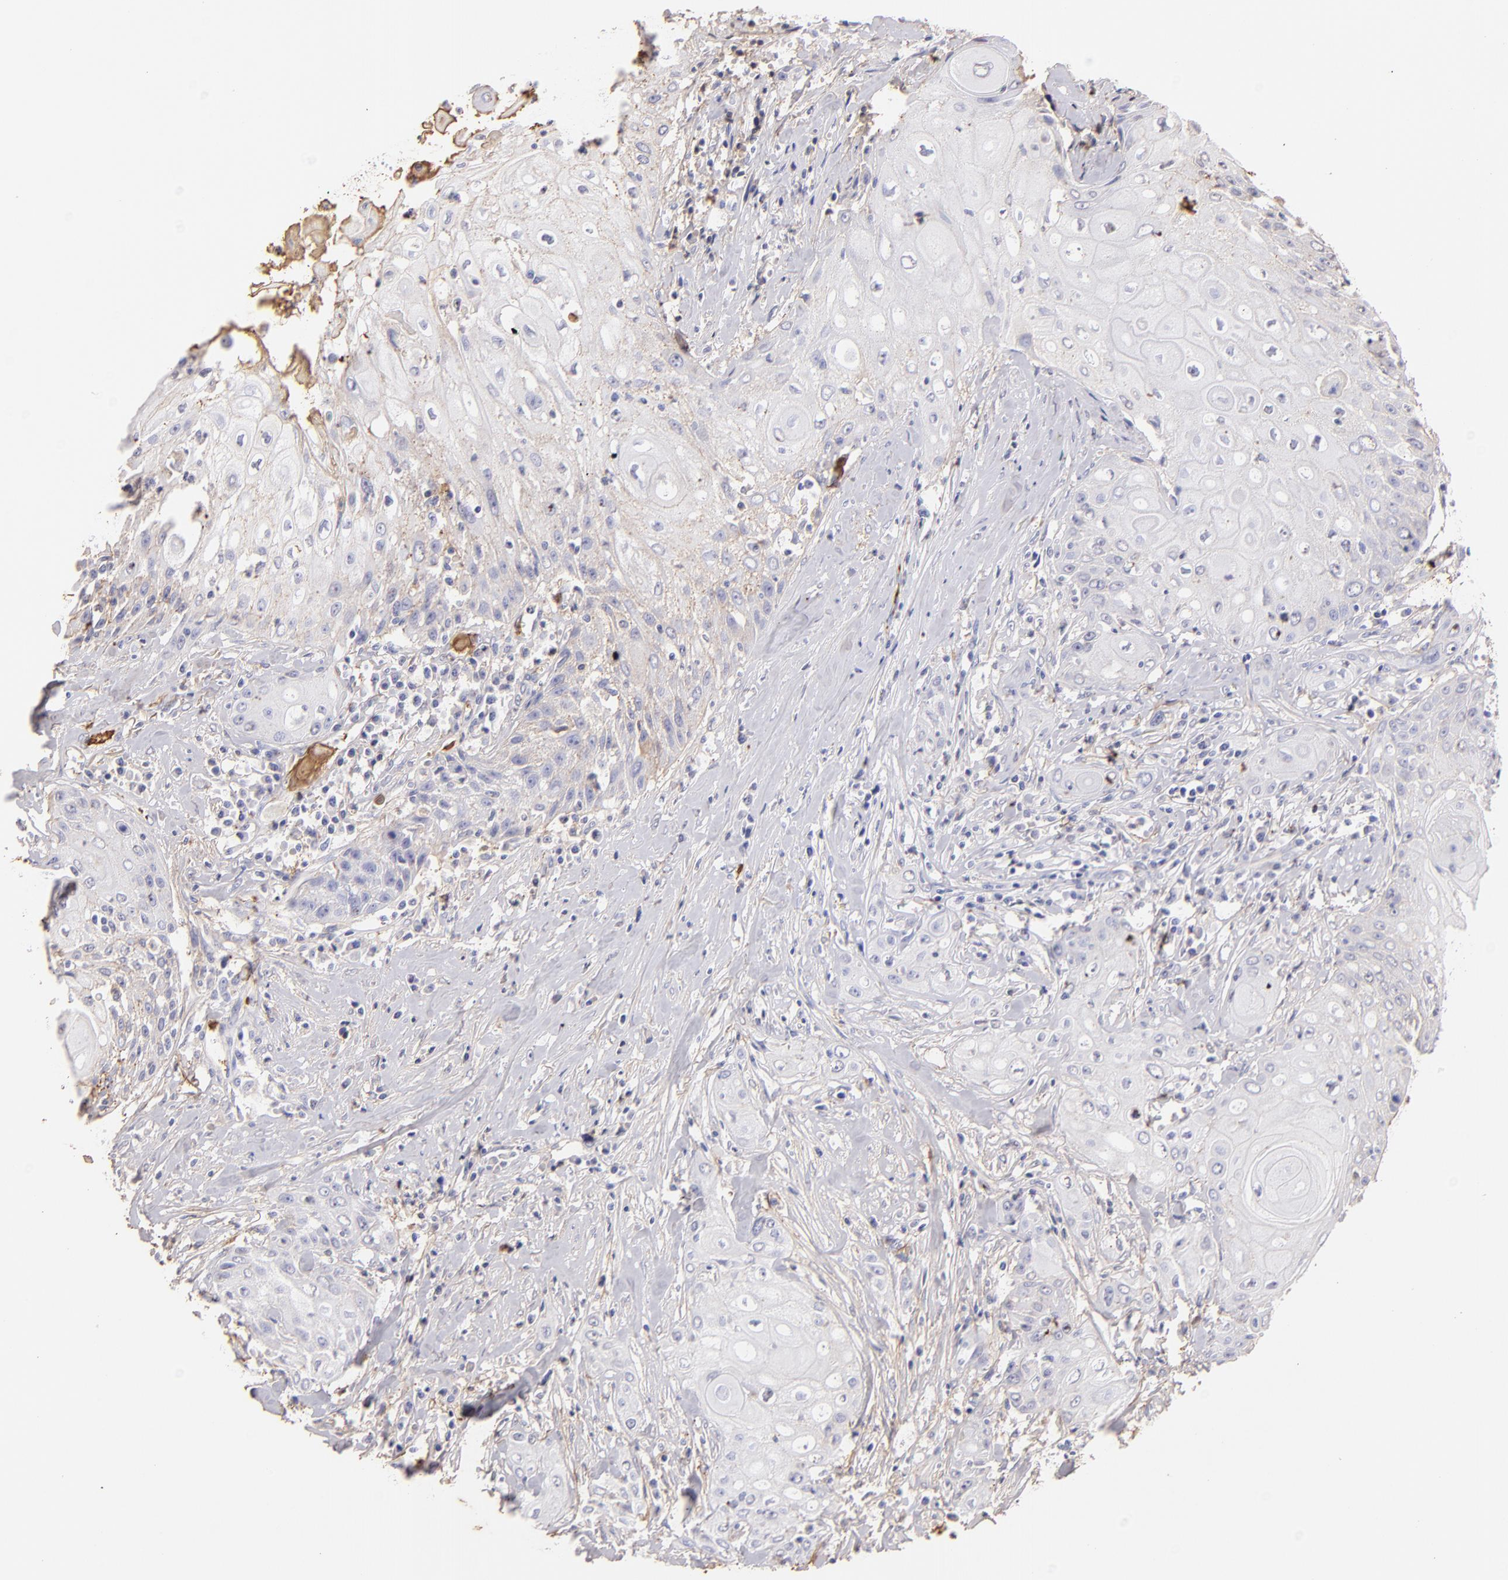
{"staining": {"intensity": "weak", "quantity": "25%-75%", "location": "cytoplasmic/membranous"}, "tissue": "head and neck cancer", "cell_type": "Tumor cells", "image_type": "cancer", "snomed": [{"axis": "morphology", "description": "Squamous cell carcinoma, NOS"}, {"axis": "topography", "description": "Oral tissue"}, {"axis": "topography", "description": "Head-Neck"}], "caption": "High-magnification brightfield microscopy of head and neck cancer (squamous cell carcinoma) stained with DAB (3,3'-diaminobenzidine) (brown) and counterstained with hematoxylin (blue). tumor cells exhibit weak cytoplasmic/membranous expression is seen in about25%-75% of cells.", "gene": "FGB", "patient": {"sex": "female", "age": 82}}